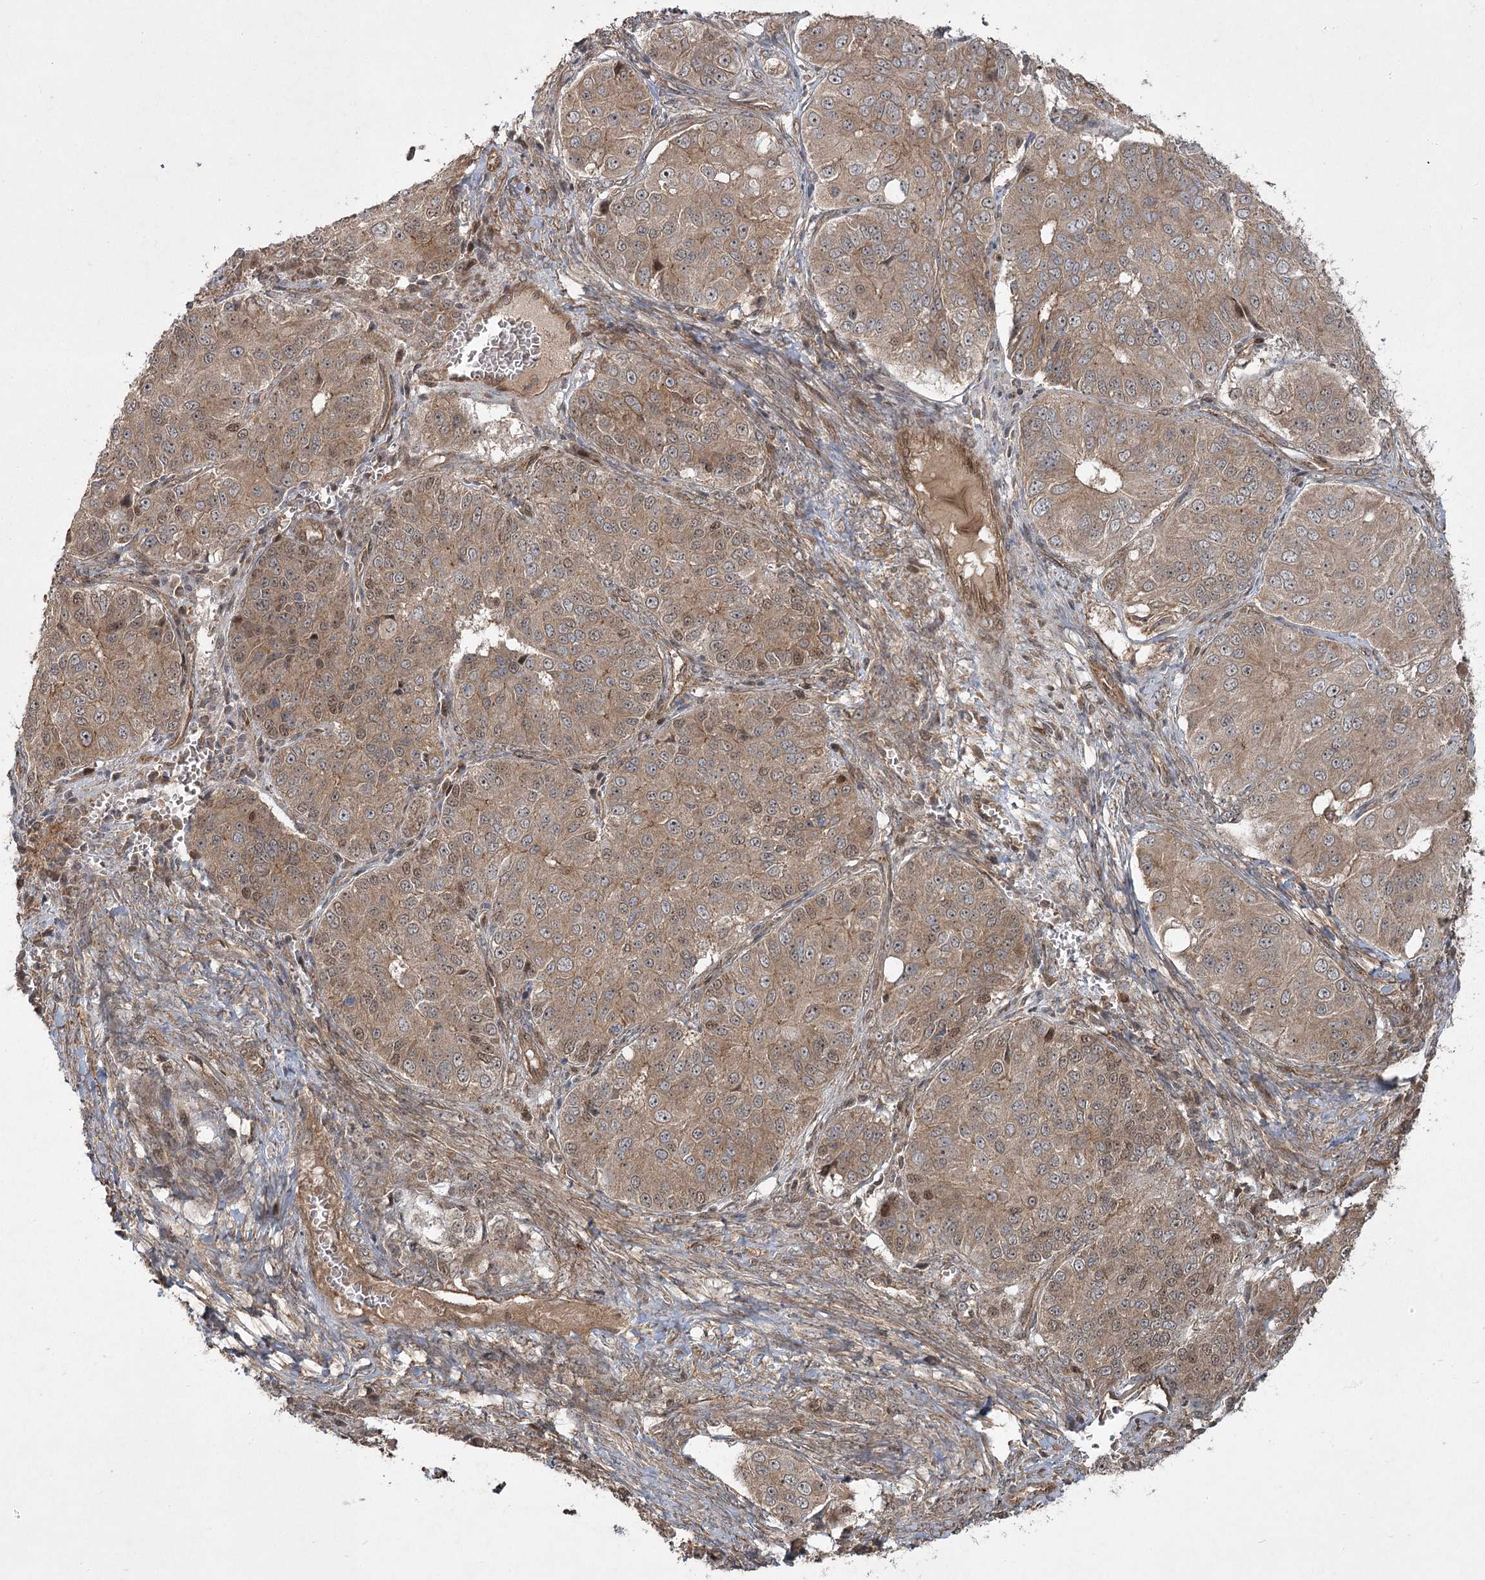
{"staining": {"intensity": "moderate", "quantity": ">75%", "location": "cytoplasmic/membranous,nuclear"}, "tissue": "ovarian cancer", "cell_type": "Tumor cells", "image_type": "cancer", "snomed": [{"axis": "morphology", "description": "Carcinoma, endometroid"}, {"axis": "topography", "description": "Ovary"}], "caption": "A high-resolution micrograph shows IHC staining of ovarian cancer (endometroid carcinoma), which shows moderate cytoplasmic/membranous and nuclear positivity in approximately >75% of tumor cells.", "gene": "CPLANE1", "patient": {"sex": "female", "age": 51}}